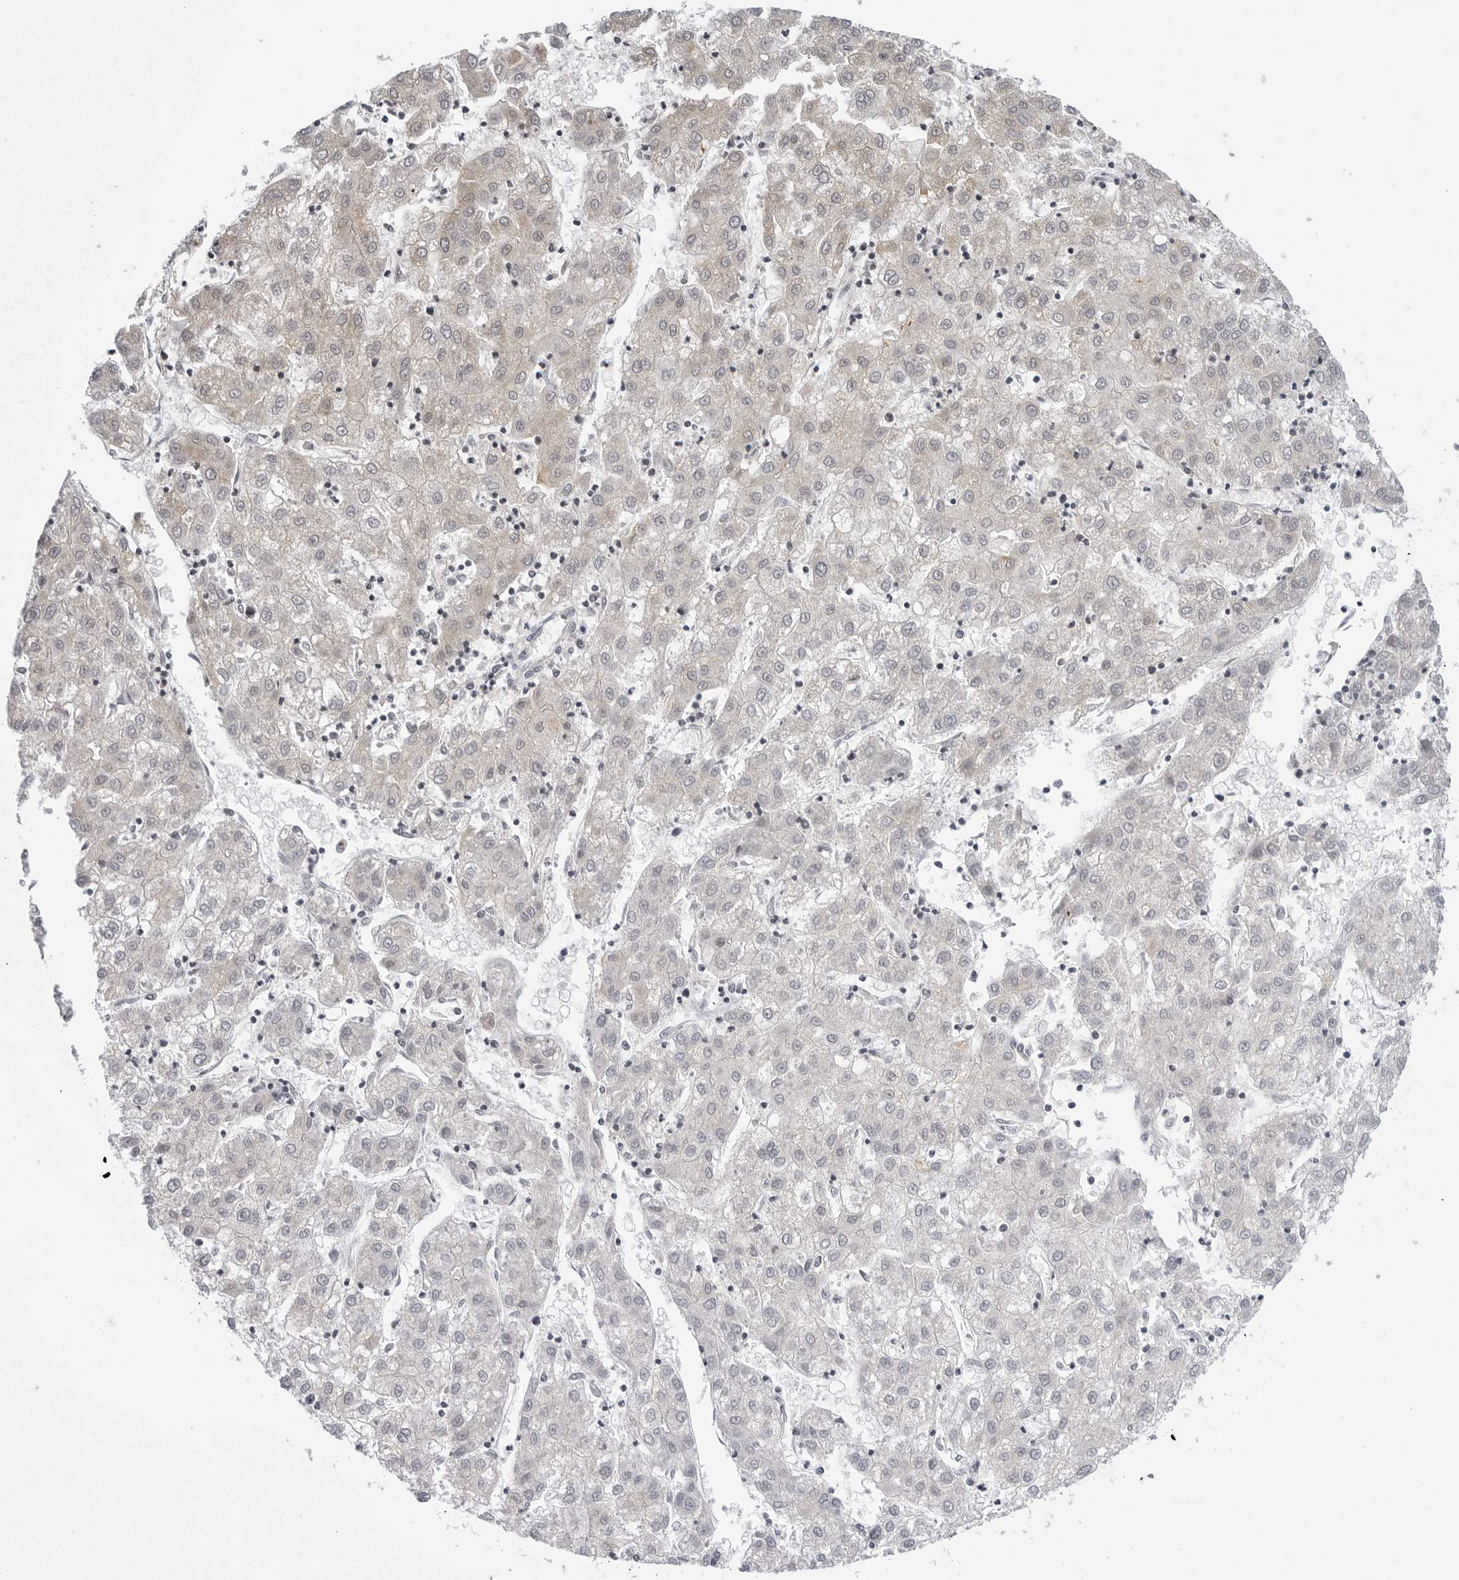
{"staining": {"intensity": "weak", "quantity": "<25%", "location": "cytoplasmic/membranous"}, "tissue": "liver cancer", "cell_type": "Tumor cells", "image_type": "cancer", "snomed": [{"axis": "morphology", "description": "Carcinoma, Hepatocellular, NOS"}, {"axis": "topography", "description": "Liver"}], "caption": "Immunohistochemical staining of liver cancer (hepatocellular carcinoma) shows no significant expression in tumor cells.", "gene": "VEZF1", "patient": {"sex": "male", "age": 72}}